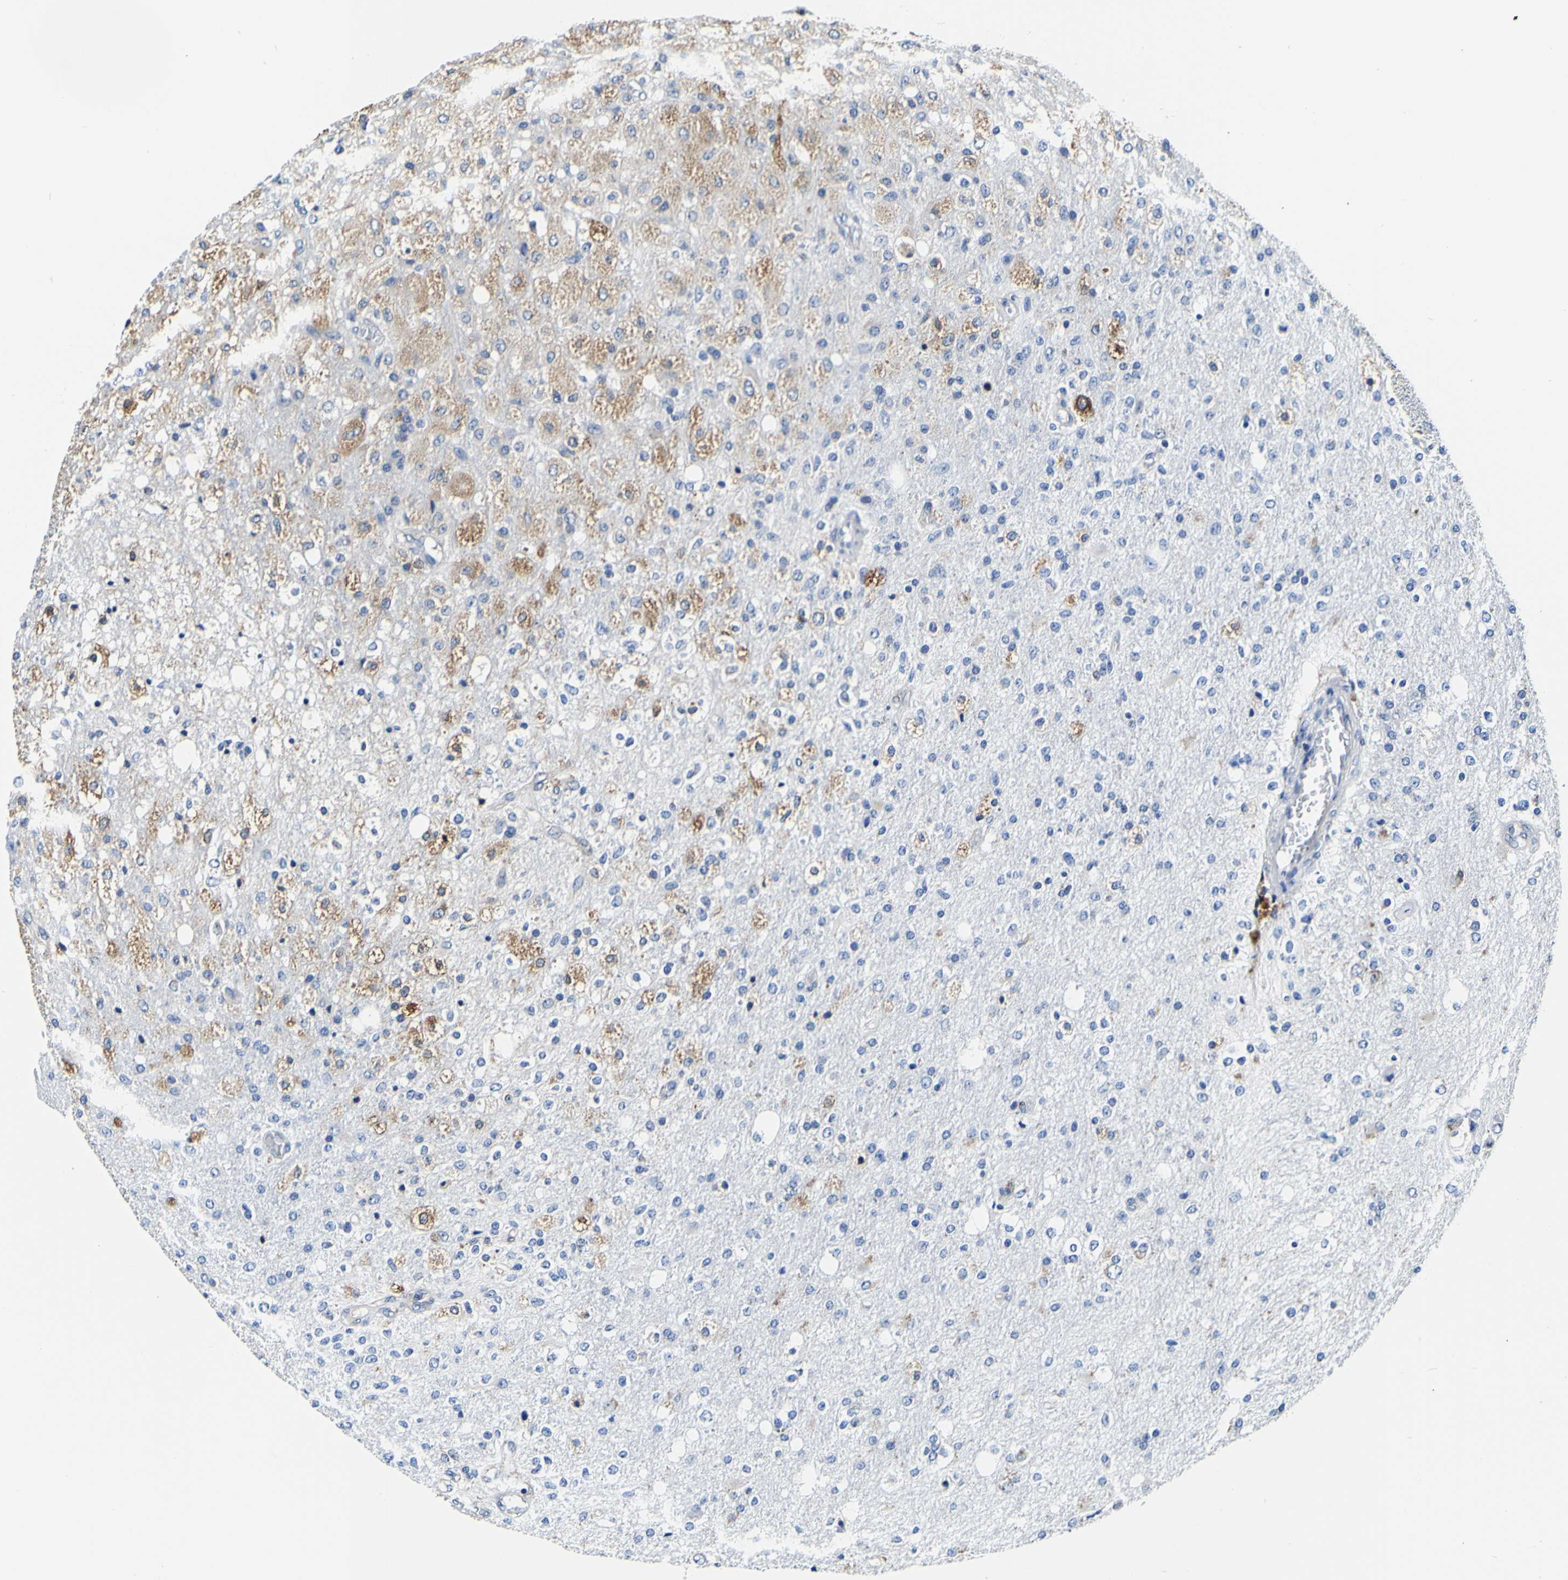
{"staining": {"intensity": "negative", "quantity": "none", "location": "none"}, "tissue": "glioma", "cell_type": "Tumor cells", "image_type": "cancer", "snomed": [{"axis": "morphology", "description": "Normal tissue, NOS"}, {"axis": "morphology", "description": "Glioma, malignant, High grade"}, {"axis": "topography", "description": "Cerebral cortex"}], "caption": "The photomicrograph reveals no significant expression in tumor cells of high-grade glioma (malignant).", "gene": "P4HB", "patient": {"sex": "male", "age": 77}}